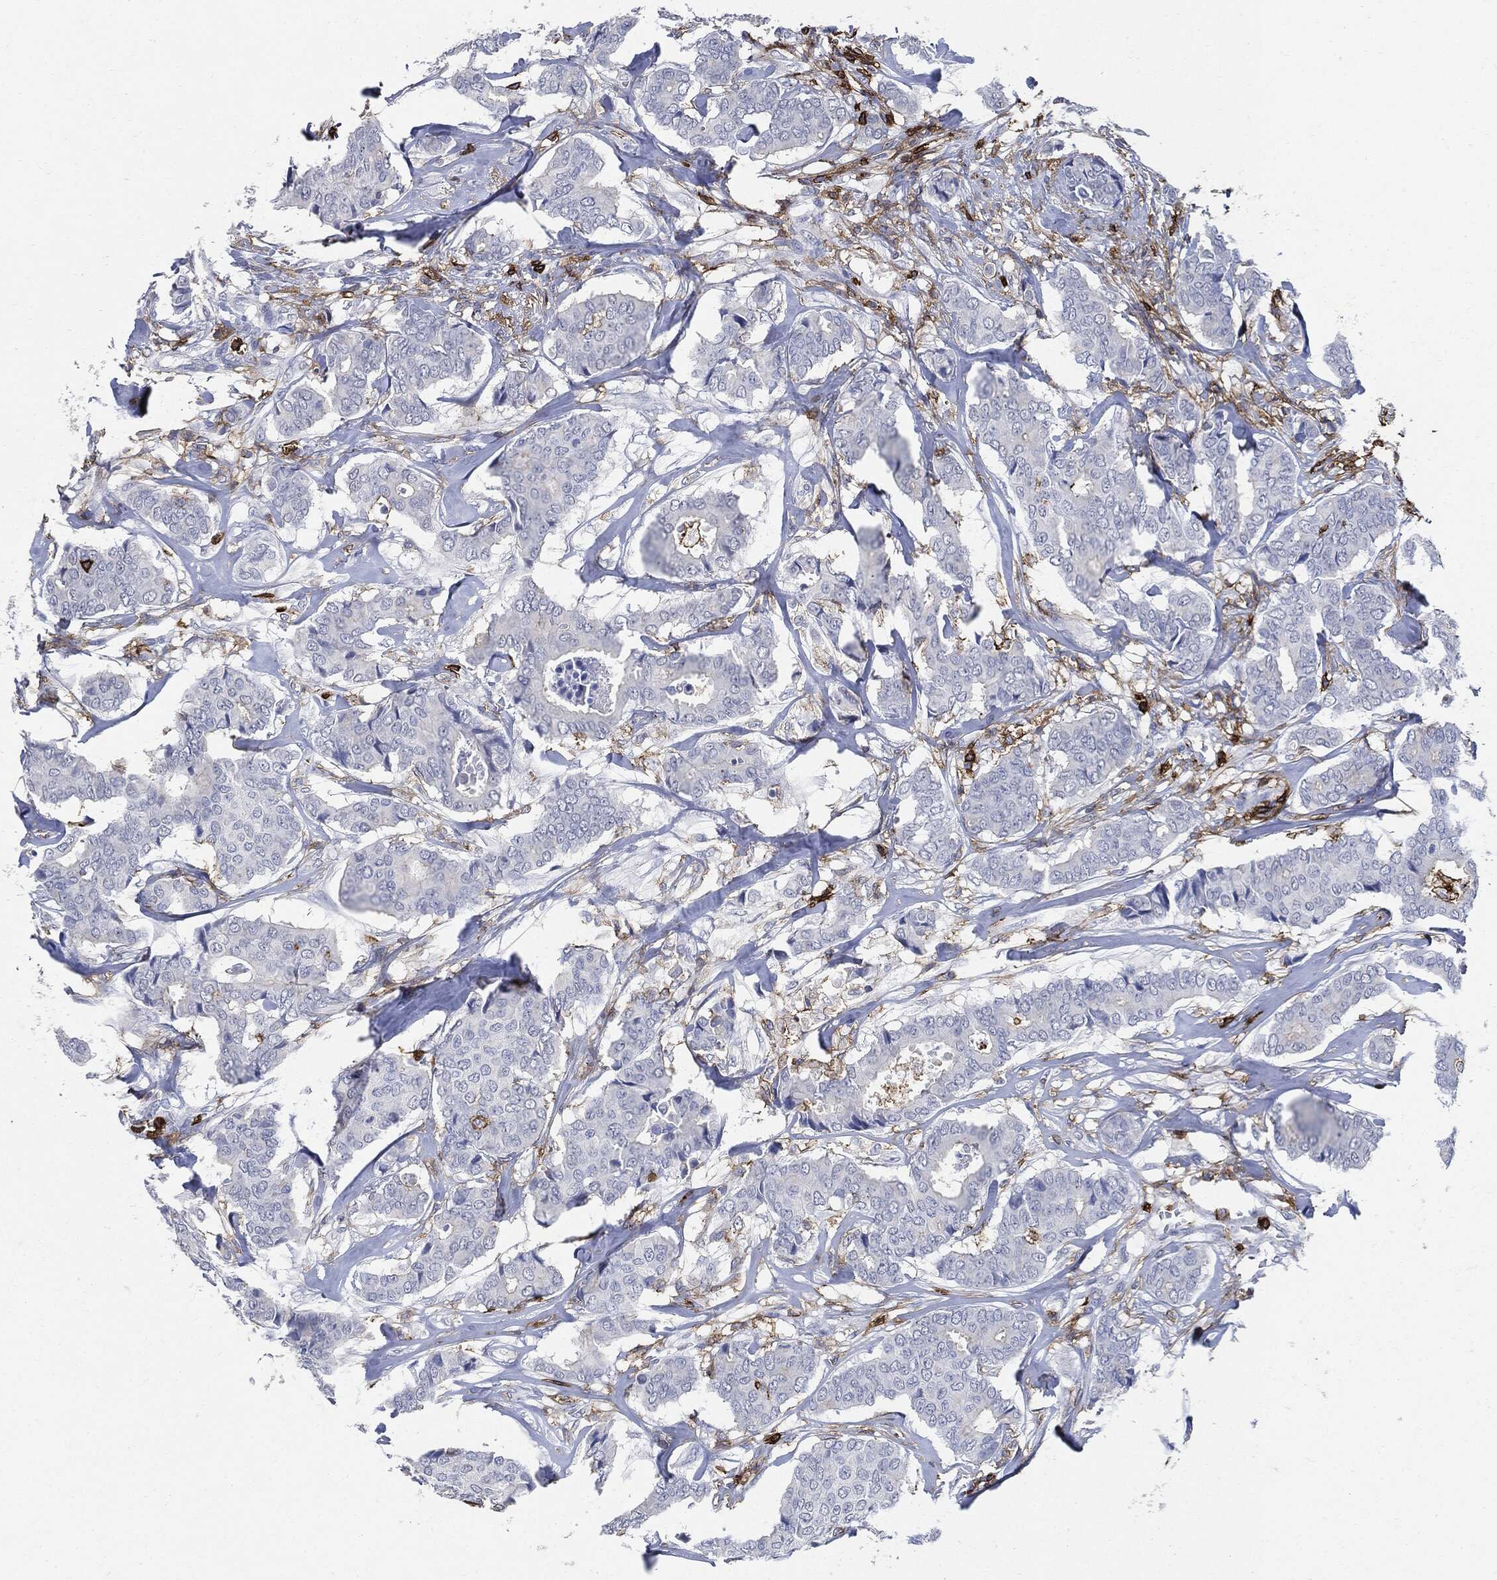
{"staining": {"intensity": "negative", "quantity": "none", "location": "none"}, "tissue": "breast cancer", "cell_type": "Tumor cells", "image_type": "cancer", "snomed": [{"axis": "morphology", "description": "Duct carcinoma"}, {"axis": "topography", "description": "Breast"}], "caption": "This image is of invasive ductal carcinoma (breast) stained with immunohistochemistry (IHC) to label a protein in brown with the nuclei are counter-stained blue. There is no expression in tumor cells. The staining was performed using DAB (3,3'-diaminobenzidine) to visualize the protein expression in brown, while the nuclei were stained in blue with hematoxylin (Magnification: 20x).", "gene": "PTPRC", "patient": {"sex": "female", "age": 75}}